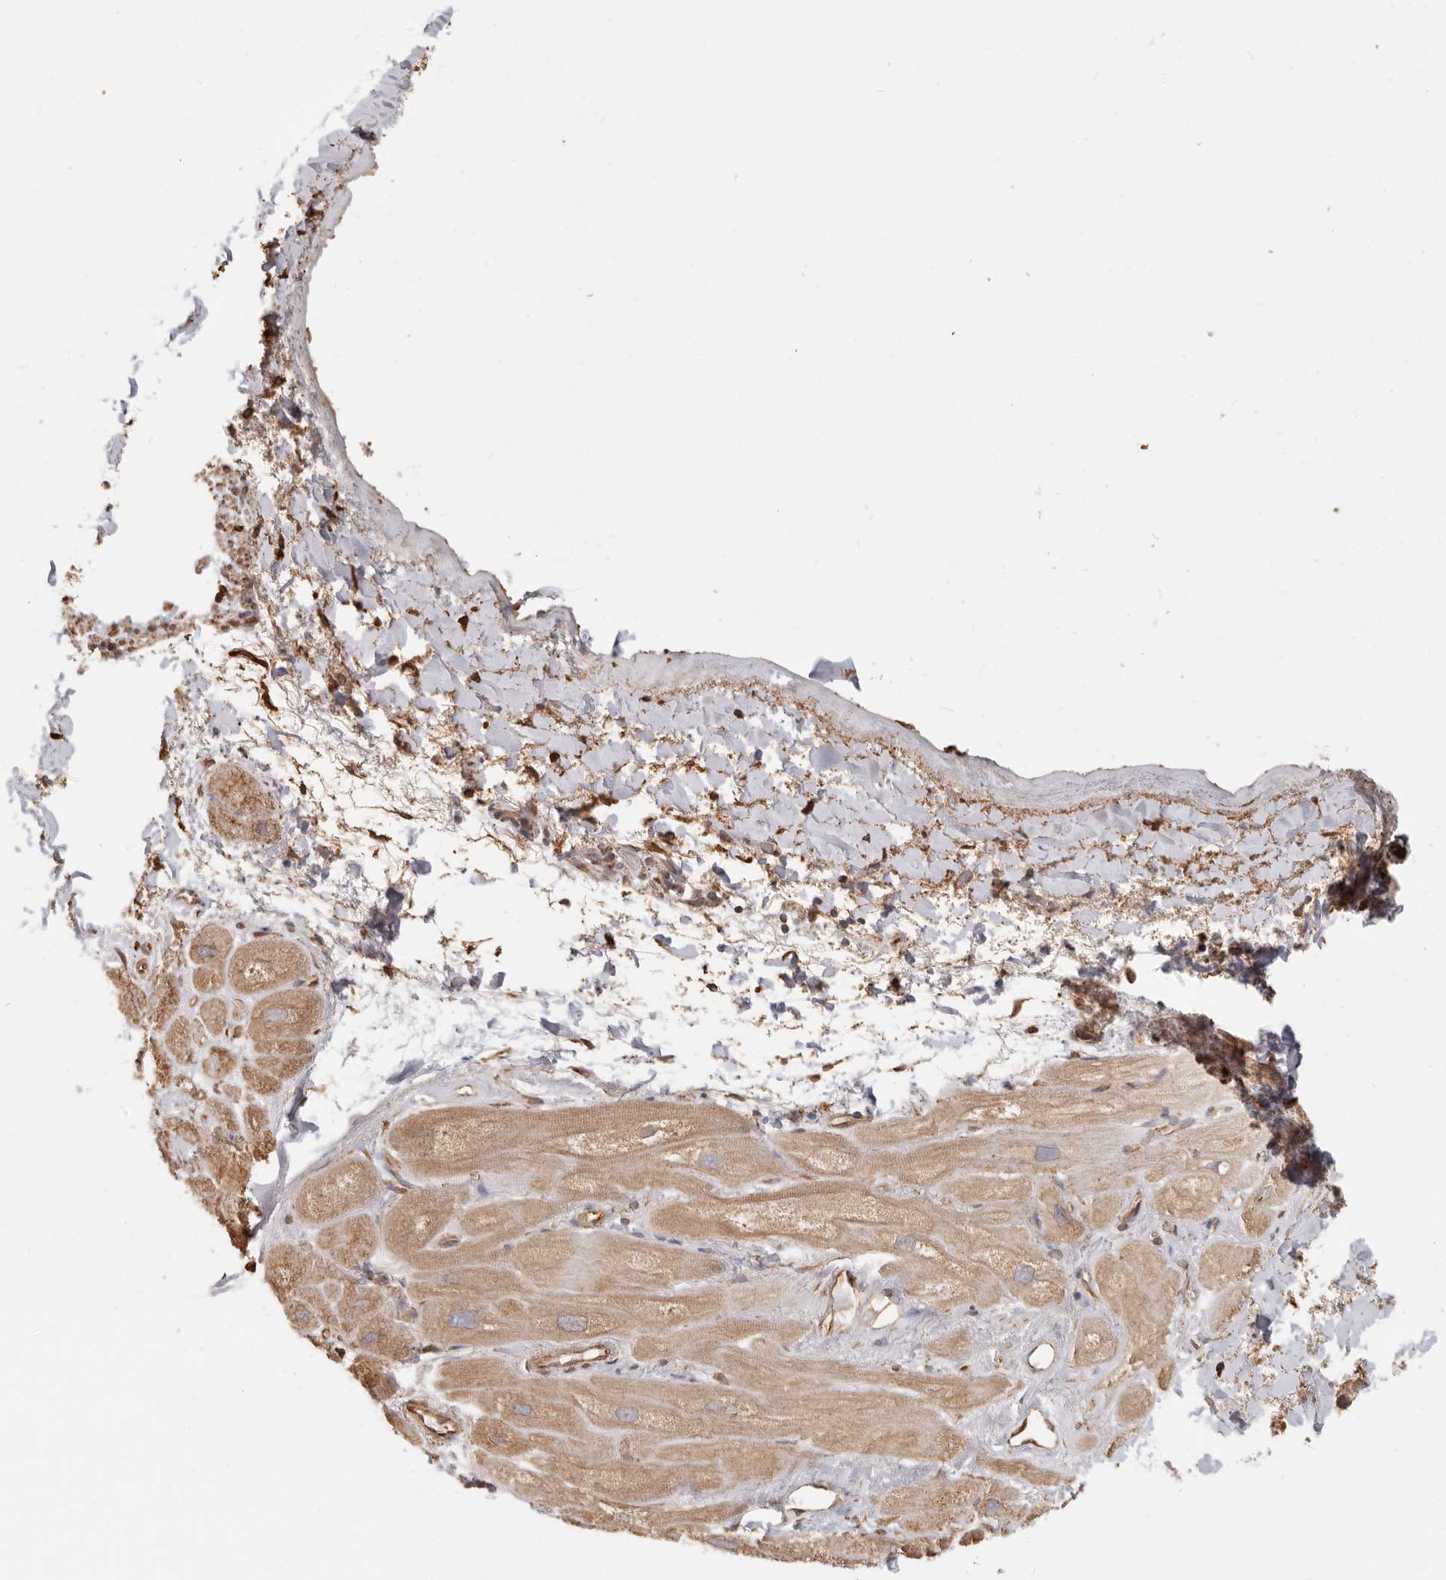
{"staining": {"intensity": "moderate", "quantity": ">75%", "location": "cytoplasmic/membranous,nuclear"}, "tissue": "heart muscle", "cell_type": "Cardiomyocytes", "image_type": "normal", "snomed": [{"axis": "morphology", "description": "Normal tissue, NOS"}, {"axis": "topography", "description": "Heart"}], "caption": "A medium amount of moderate cytoplasmic/membranous,nuclear positivity is seen in approximately >75% of cardiomyocytes in benign heart muscle. Nuclei are stained in blue.", "gene": "ARHGEF10L", "patient": {"sex": "male", "age": 49}}